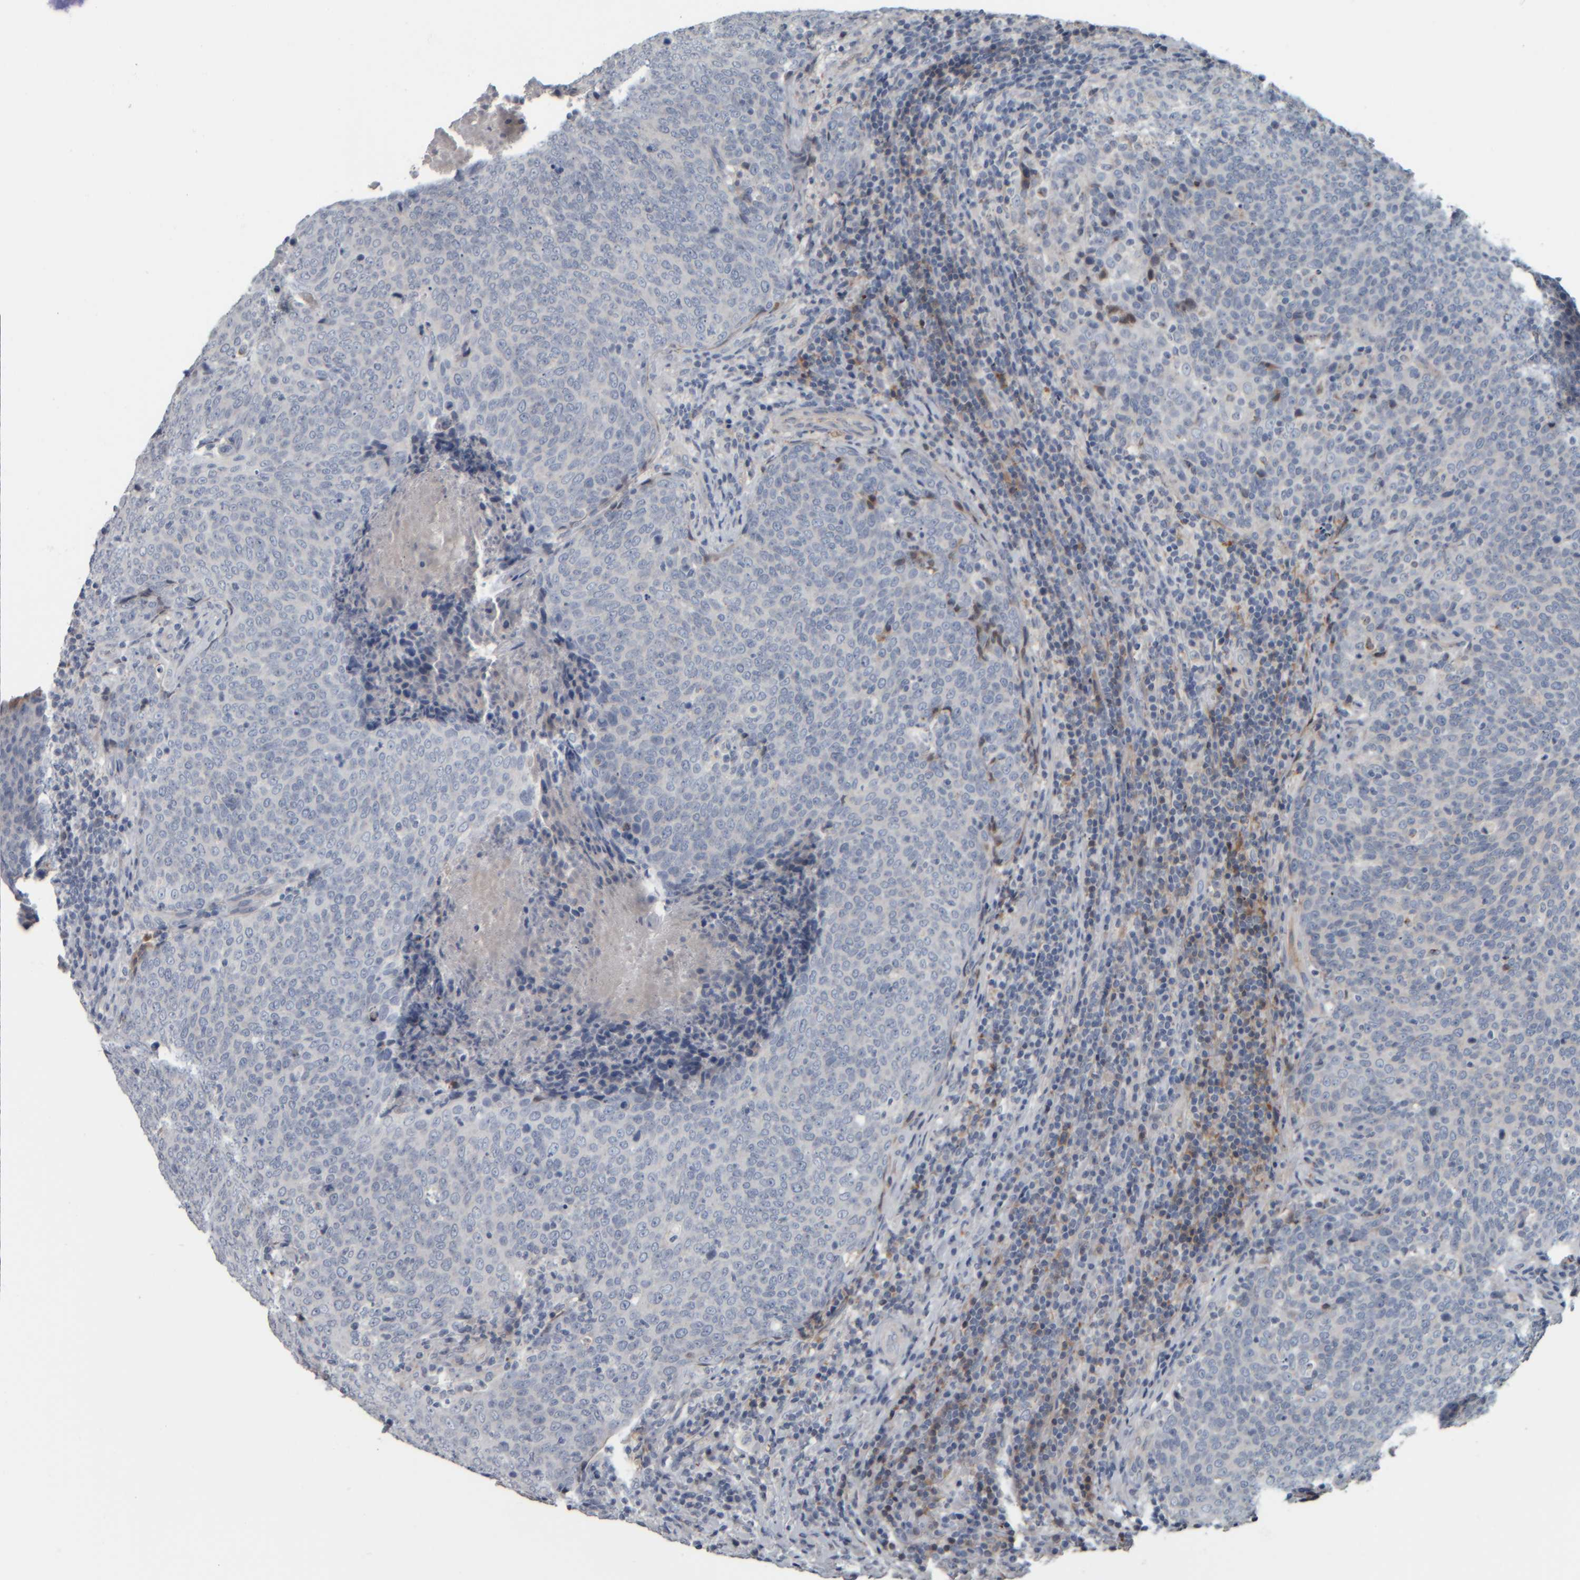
{"staining": {"intensity": "negative", "quantity": "none", "location": "none"}, "tissue": "head and neck cancer", "cell_type": "Tumor cells", "image_type": "cancer", "snomed": [{"axis": "morphology", "description": "Squamous cell carcinoma, NOS"}, {"axis": "morphology", "description": "Squamous cell carcinoma, metastatic, NOS"}, {"axis": "topography", "description": "Lymph node"}, {"axis": "topography", "description": "Head-Neck"}], "caption": "The histopathology image displays no significant staining in tumor cells of metastatic squamous cell carcinoma (head and neck).", "gene": "CAVIN4", "patient": {"sex": "male", "age": 62}}